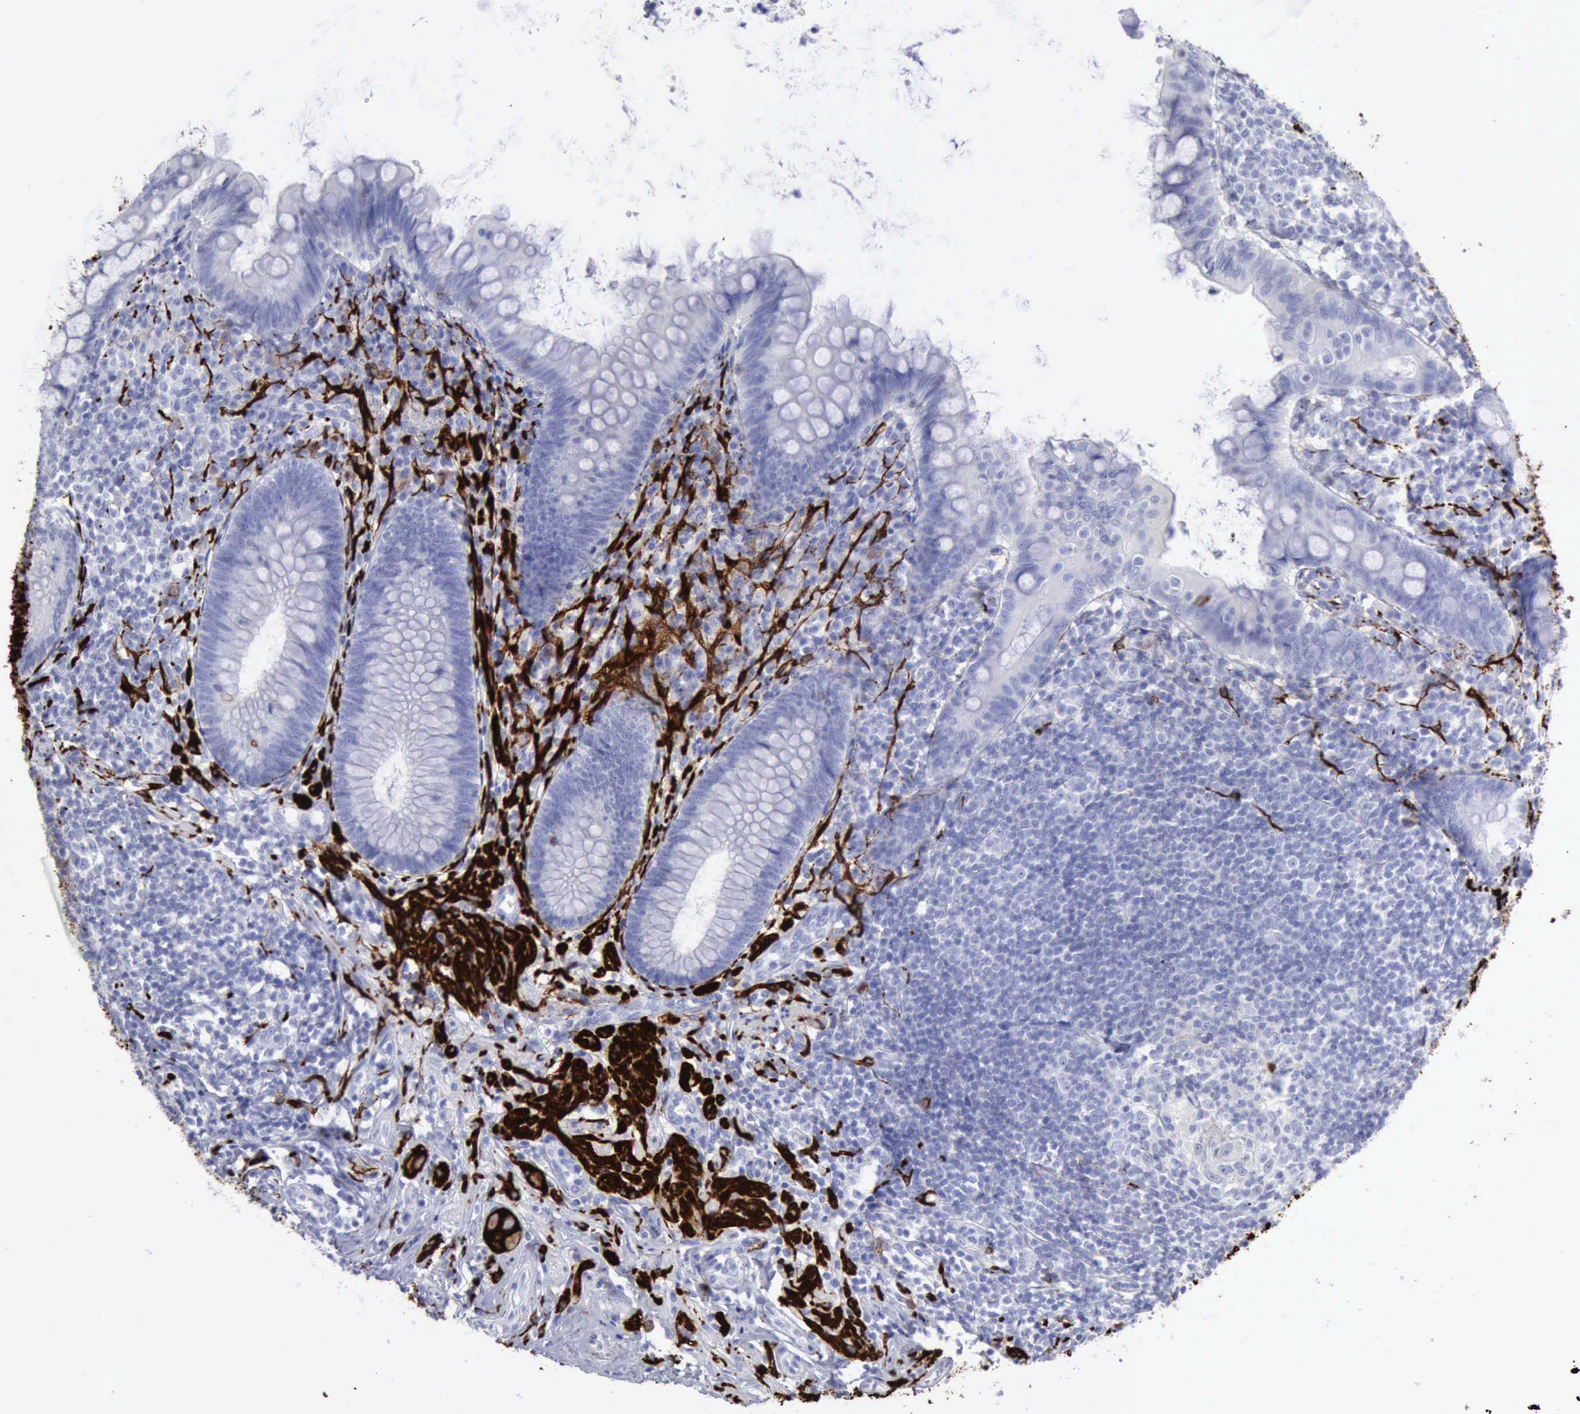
{"staining": {"intensity": "negative", "quantity": "none", "location": "none"}, "tissue": "appendix", "cell_type": "Glandular cells", "image_type": "normal", "snomed": [{"axis": "morphology", "description": "Normal tissue, NOS"}, {"axis": "topography", "description": "Appendix"}], "caption": "An IHC image of normal appendix is shown. There is no staining in glandular cells of appendix.", "gene": "NCAM1", "patient": {"sex": "female", "age": 66}}